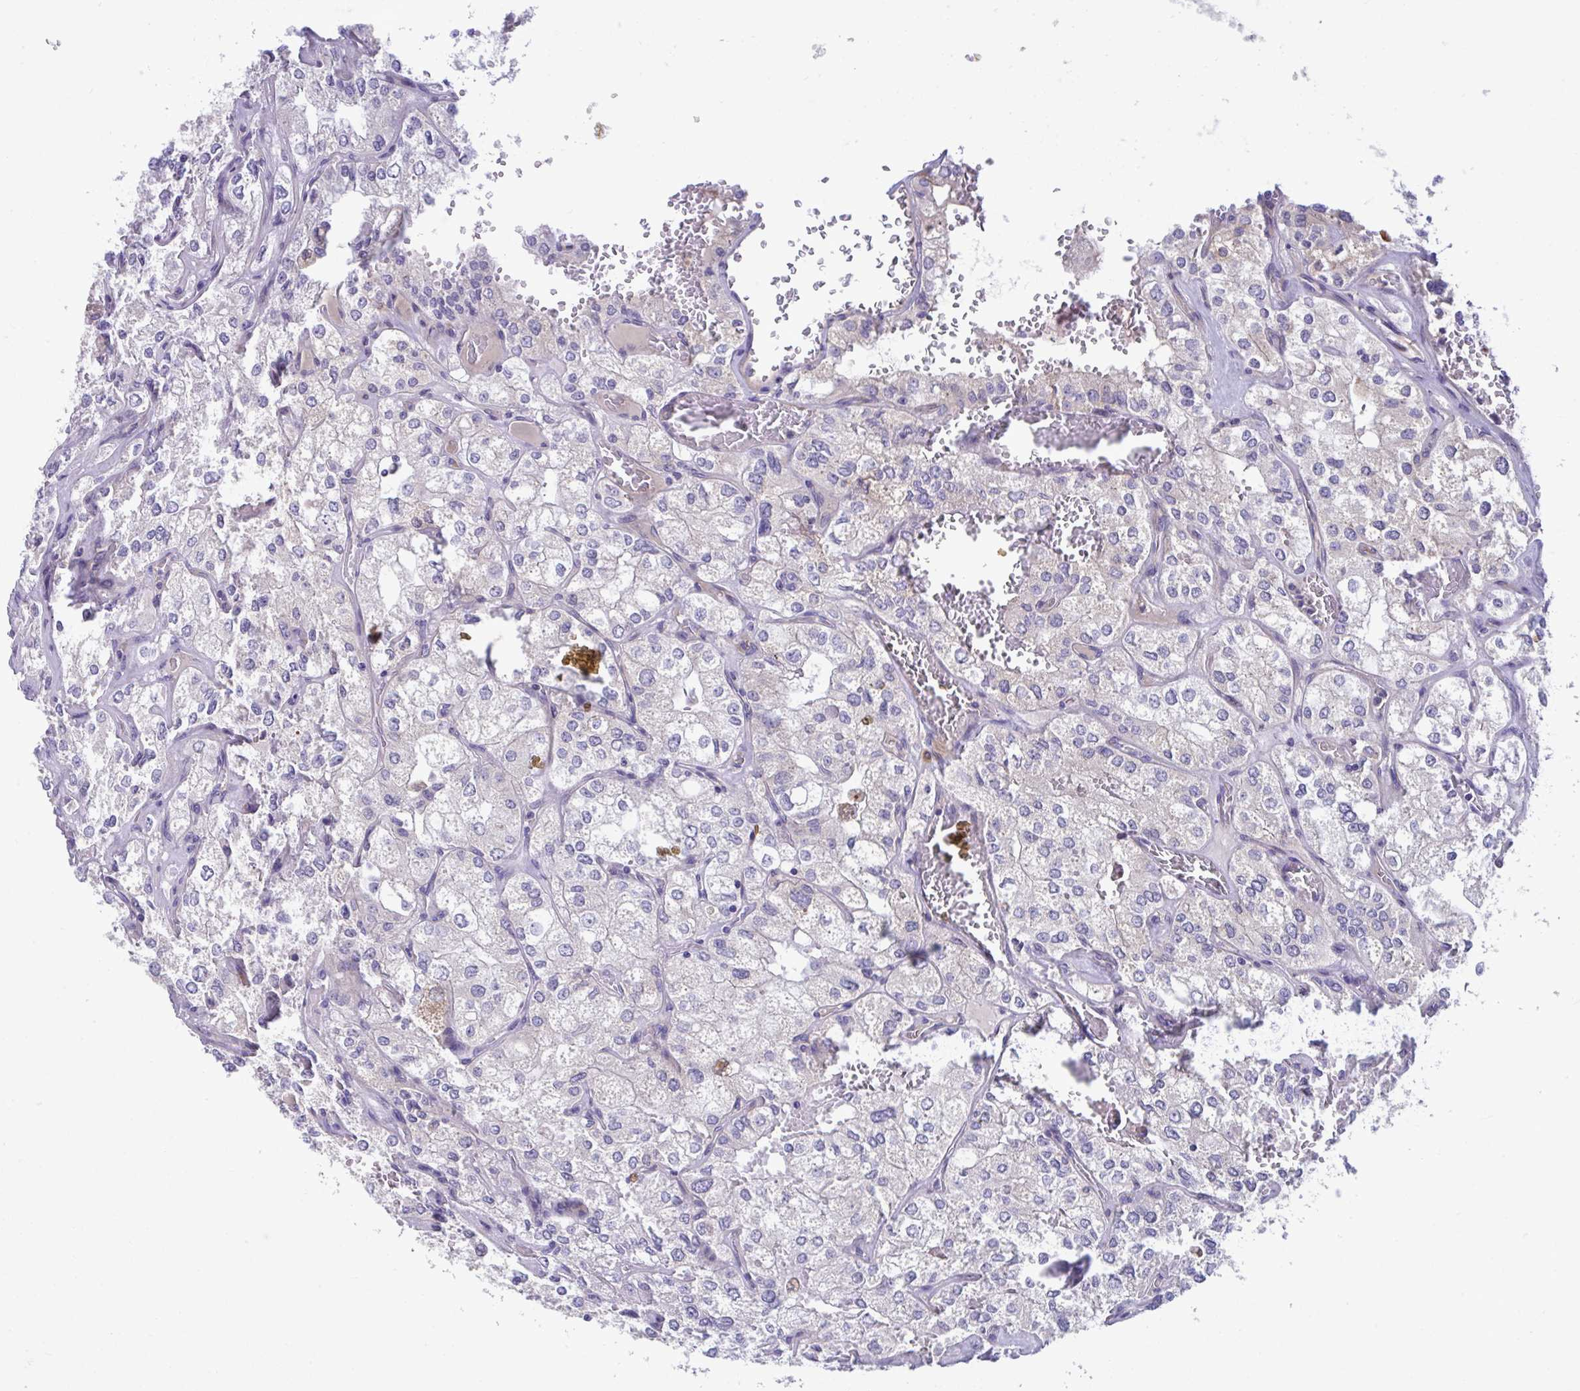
{"staining": {"intensity": "negative", "quantity": "none", "location": "none"}, "tissue": "renal cancer", "cell_type": "Tumor cells", "image_type": "cancer", "snomed": [{"axis": "morphology", "description": "Adenocarcinoma, NOS"}, {"axis": "topography", "description": "Kidney"}], "caption": "Immunohistochemical staining of renal cancer (adenocarcinoma) shows no significant expression in tumor cells. (IHC, brightfield microscopy, high magnification).", "gene": "PIGZ", "patient": {"sex": "female", "age": 70}}